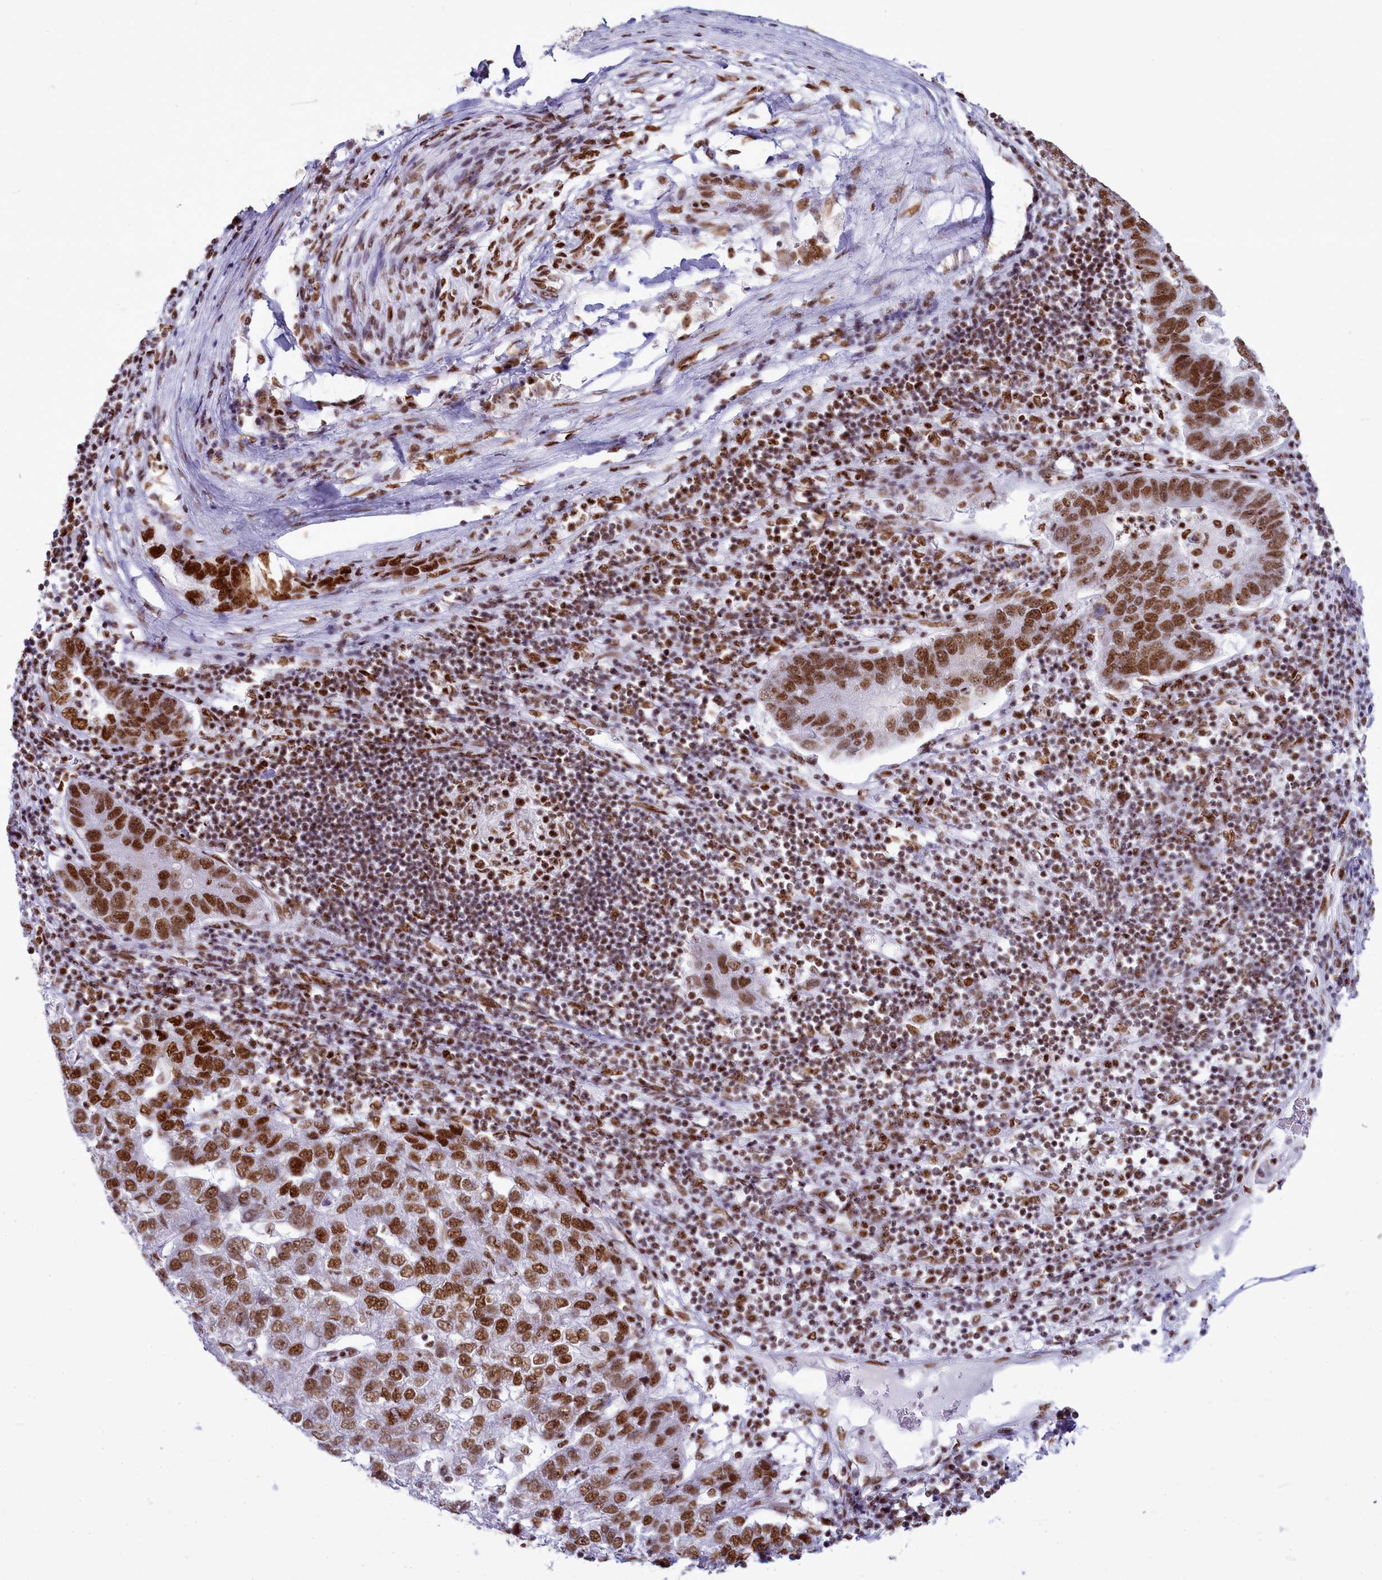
{"staining": {"intensity": "moderate", "quantity": ">75%", "location": "nuclear"}, "tissue": "pancreatic cancer", "cell_type": "Tumor cells", "image_type": "cancer", "snomed": [{"axis": "morphology", "description": "Adenocarcinoma, NOS"}, {"axis": "topography", "description": "Pancreas"}], "caption": "The immunohistochemical stain labels moderate nuclear expression in tumor cells of pancreatic adenocarcinoma tissue.", "gene": "RALY", "patient": {"sex": "female", "age": 61}}